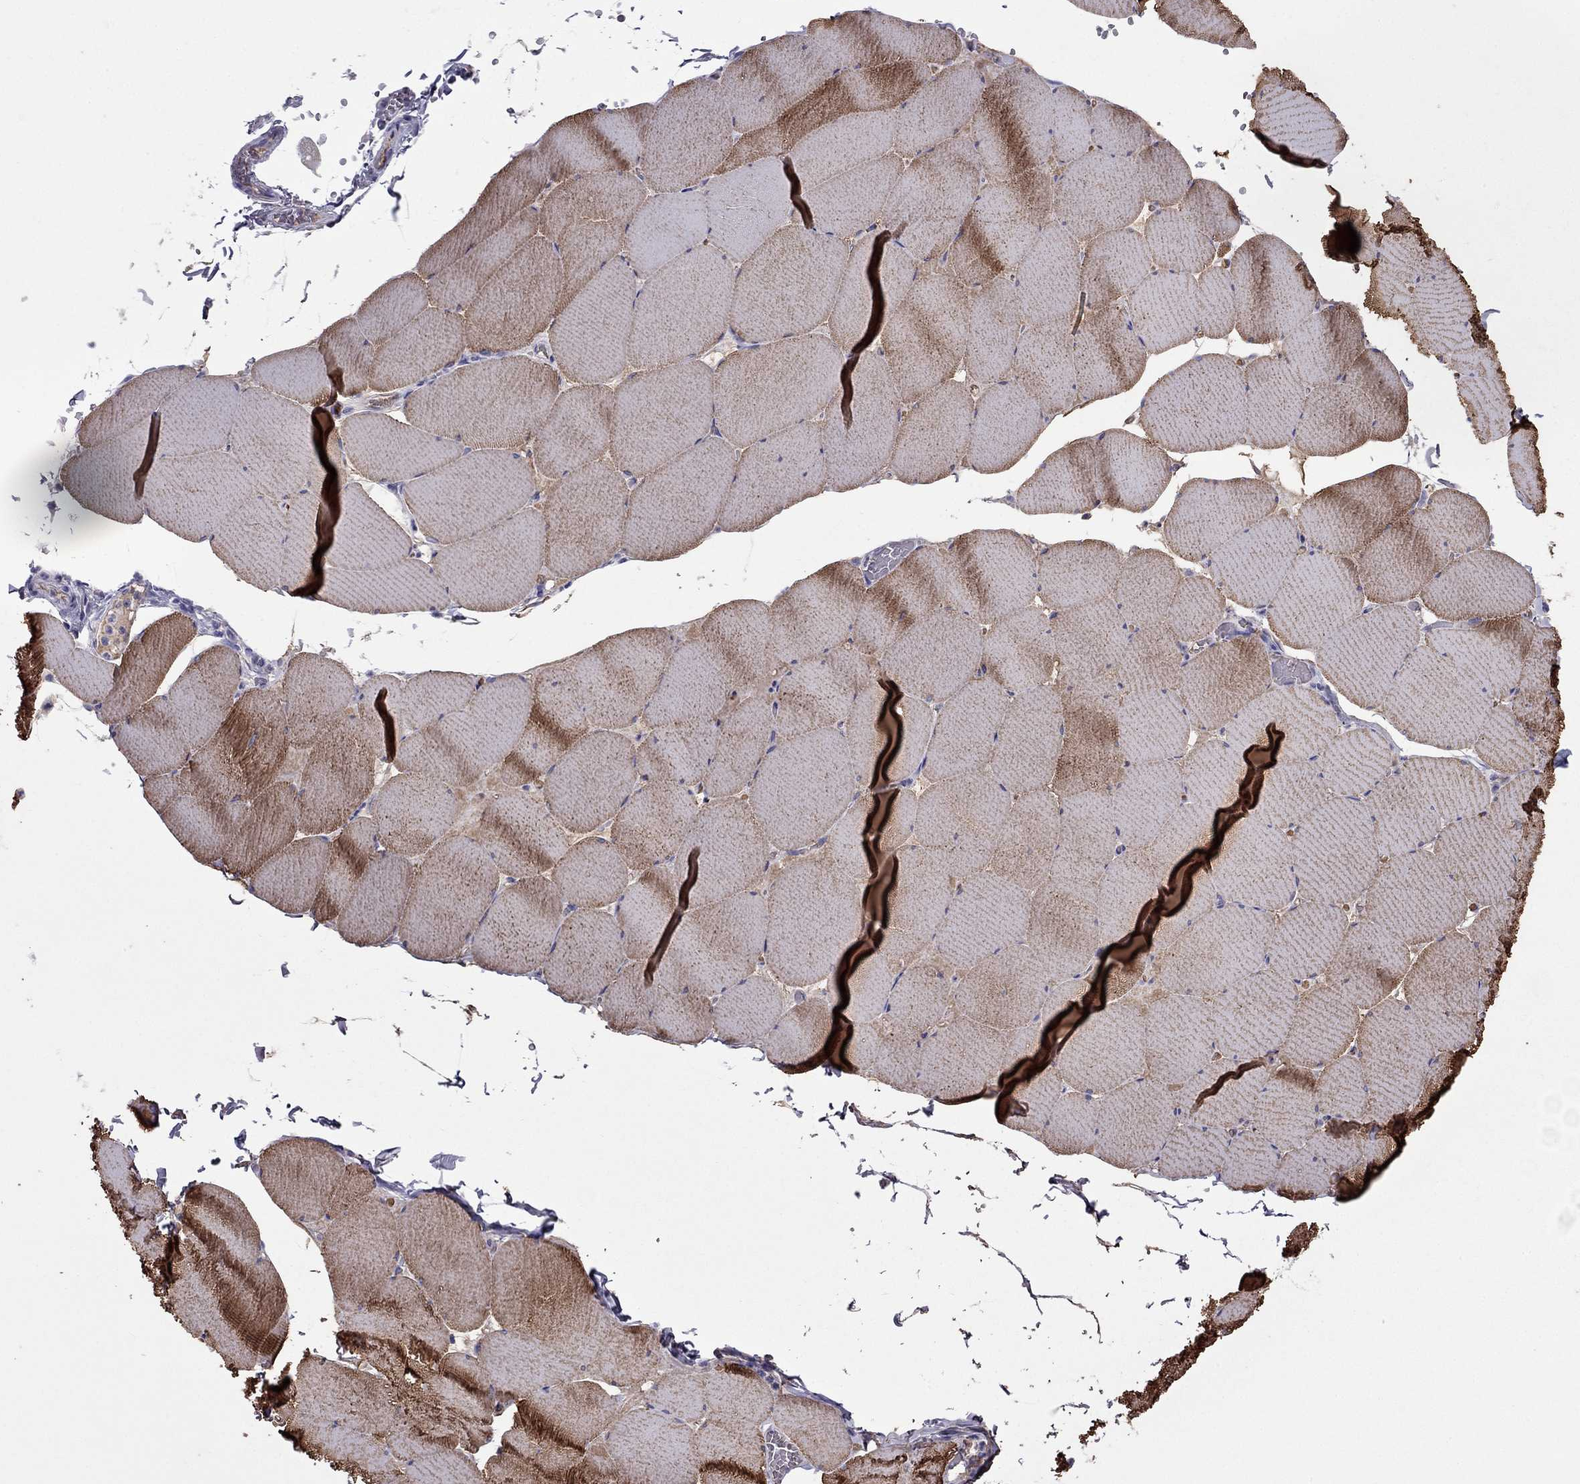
{"staining": {"intensity": "strong", "quantity": "<25%", "location": "cytoplasmic/membranous"}, "tissue": "skeletal muscle", "cell_type": "Myocytes", "image_type": "normal", "snomed": [{"axis": "morphology", "description": "Normal tissue, NOS"}, {"axis": "morphology", "description": "Malignant melanoma, Metastatic site"}, {"axis": "topography", "description": "Skeletal muscle"}], "caption": "Immunohistochemistry (IHC) of unremarkable human skeletal muscle displays medium levels of strong cytoplasmic/membranous positivity in about <25% of myocytes.", "gene": "TBC1D21", "patient": {"sex": "male", "age": 50}}